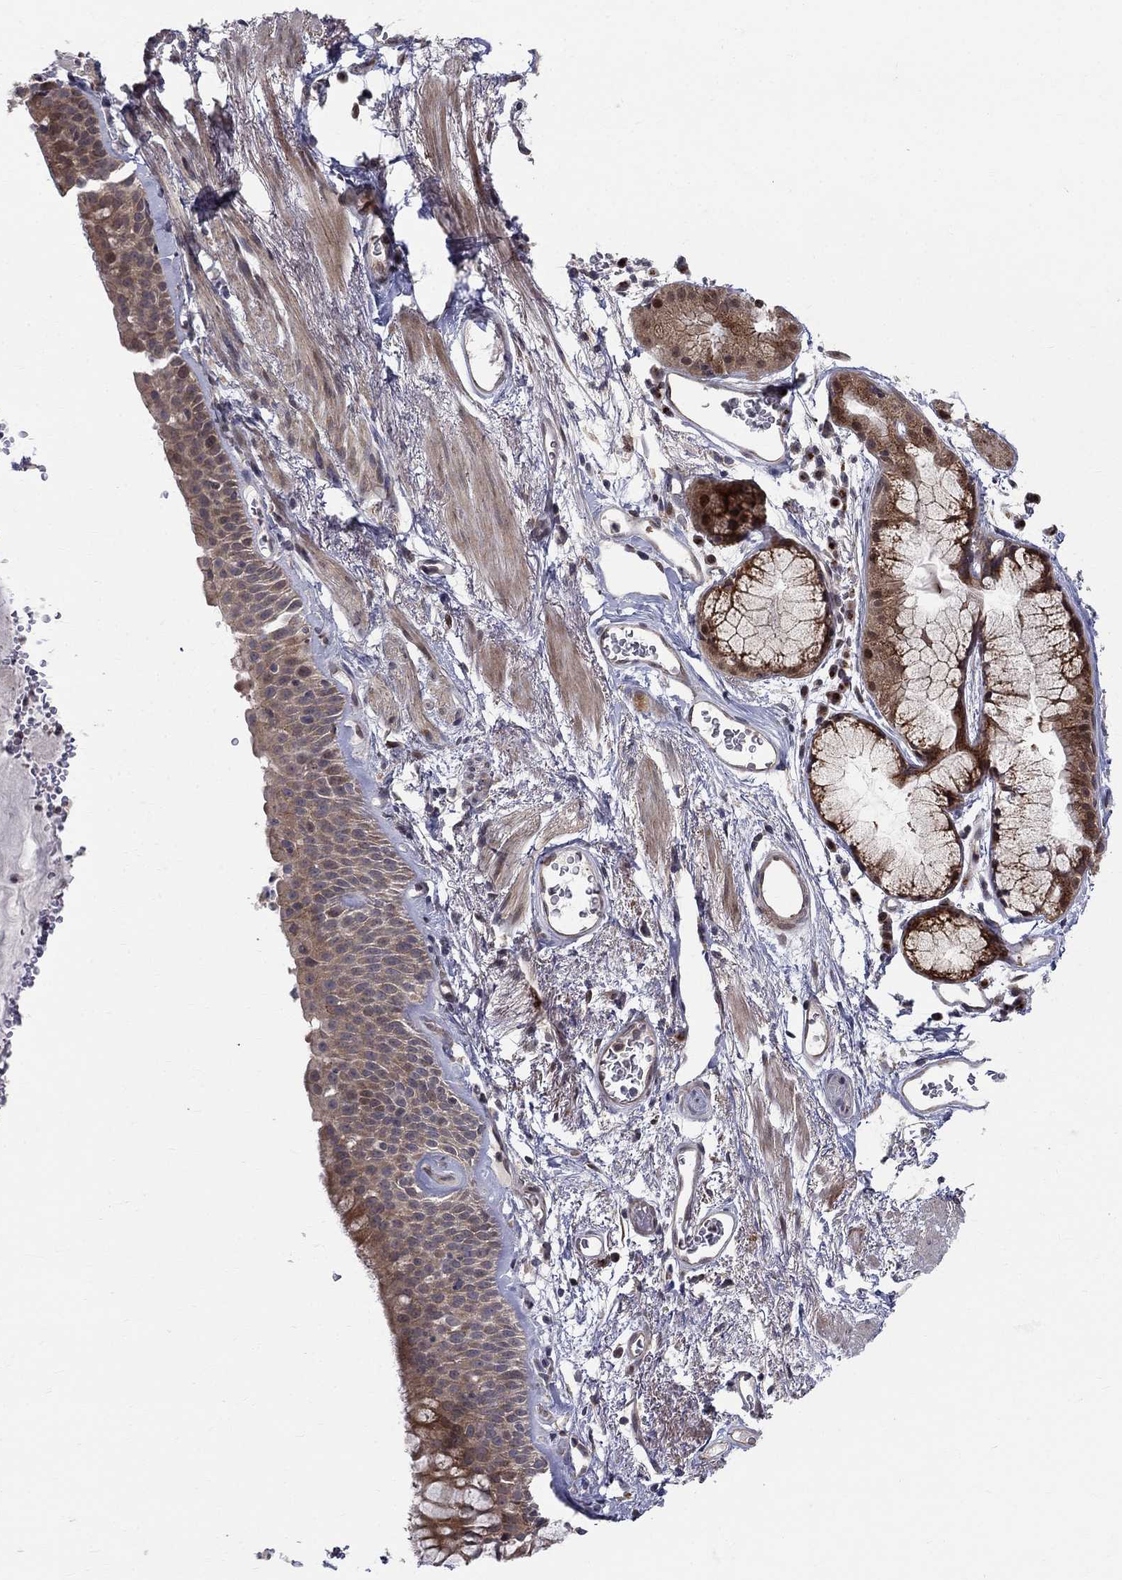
{"staining": {"intensity": "moderate", "quantity": ">75%", "location": "cytoplasmic/membranous"}, "tissue": "bronchus", "cell_type": "Respiratory epithelial cells", "image_type": "normal", "snomed": [{"axis": "morphology", "description": "Normal tissue, NOS"}, {"axis": "topography", "description": "Bronchus"}, {"axis": "topography", "description": "Lung"}], "caption": "This histopathology image displays immunohistochemistry staining of unremarkable bronchus, with medium moderate cytoplasmic/membranous expression in about >75% of respiratory epithelial cells.", "gene": "WDR19", "patient": {"sex": "female", "age": 57}}